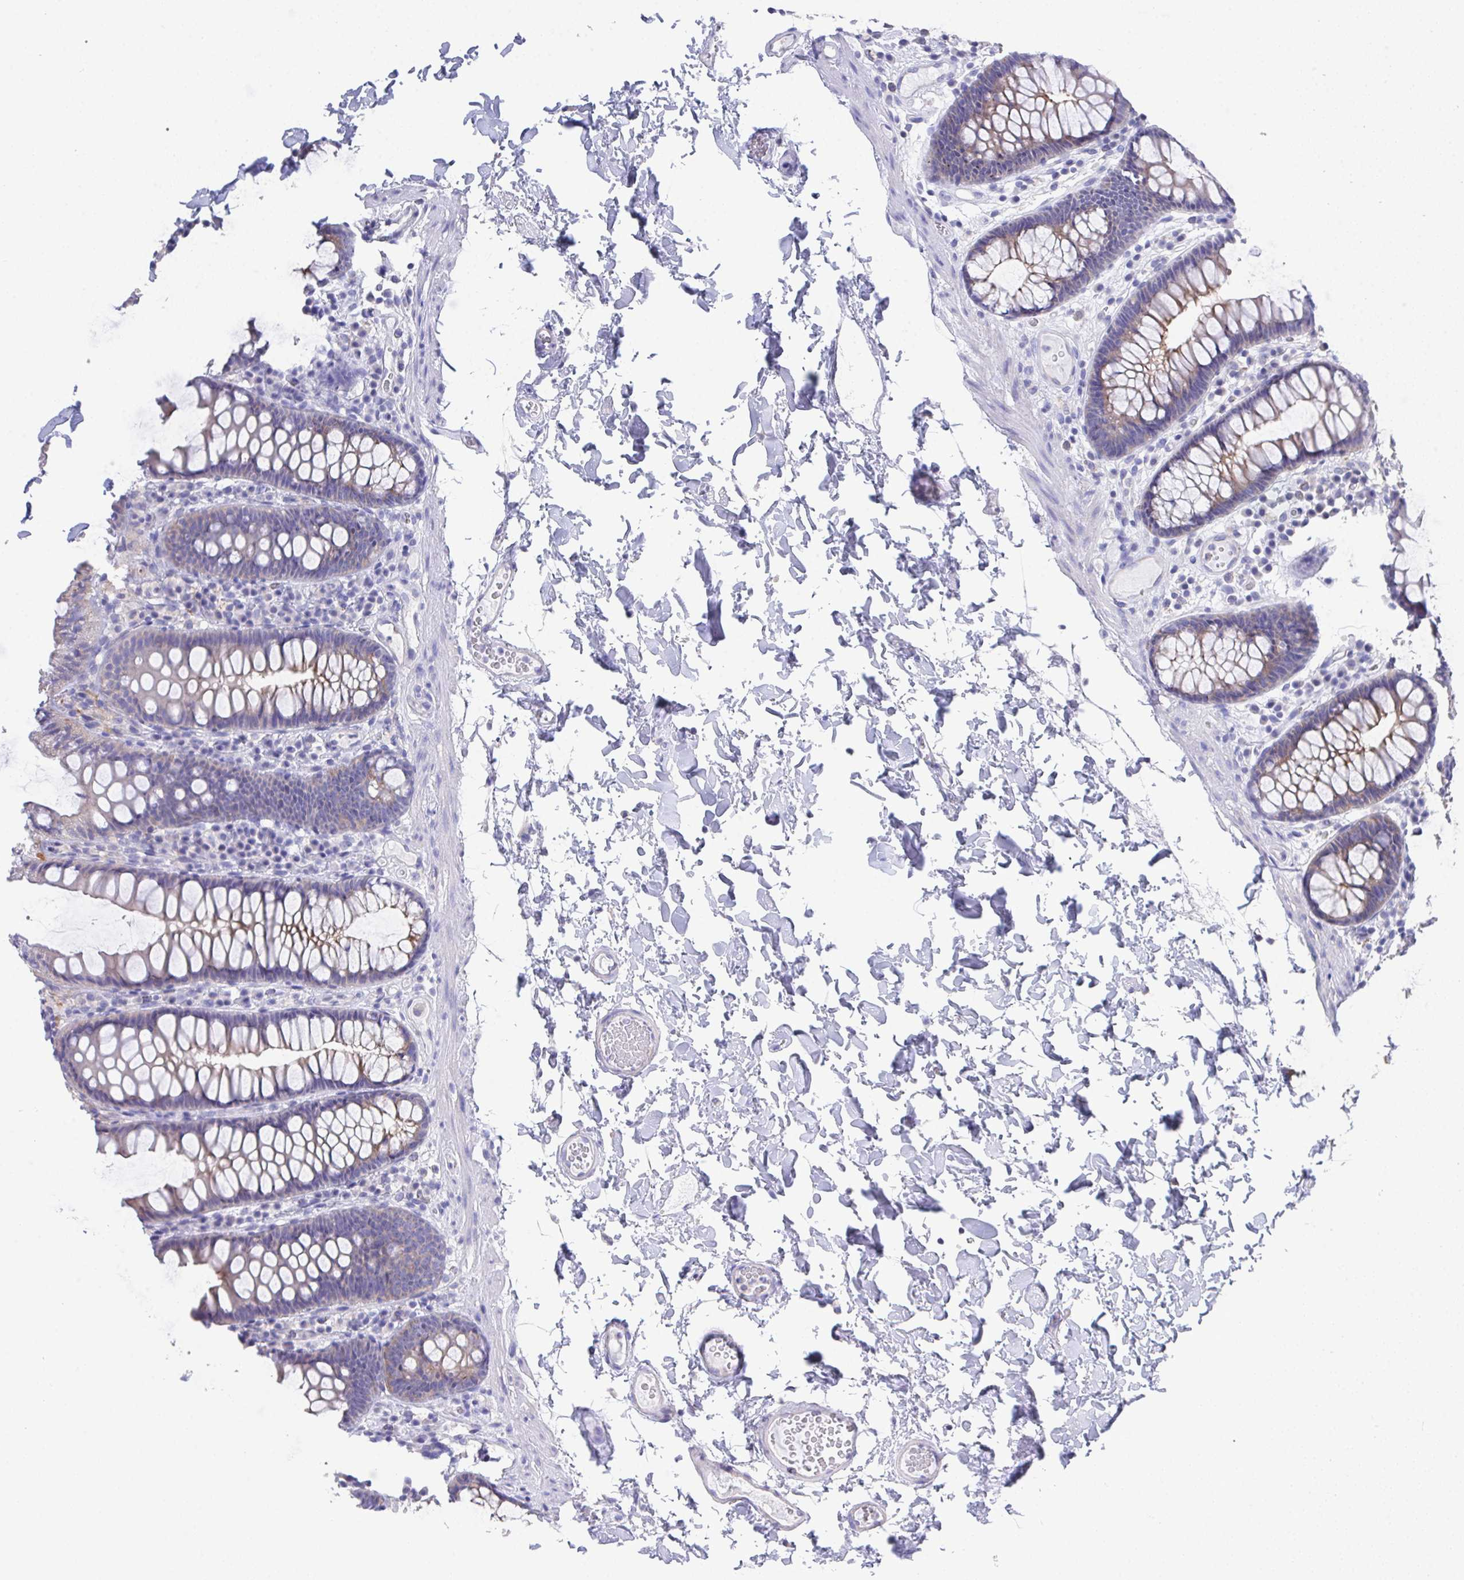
{"staining": {"intensity": "negative", "quantity": "none", "location": "none"}, "tissue": "colon", "cell_type": "Endothelial cells", "image_type": "normal", "snomed": [{"axis": "morphology", "description": "Normal tissue, NOS"}, {"axis": "topography", "description": "Colon"}, {"axis": "topography", "description": "Peripheral nerve tissue"}], "caption": "Colon stained for a protein using immunohistochemistry (IHC) demonstrates no positivity endothelial cells.", "gene": "PRG3", "patient": {"sex": "male", "age": 84}}